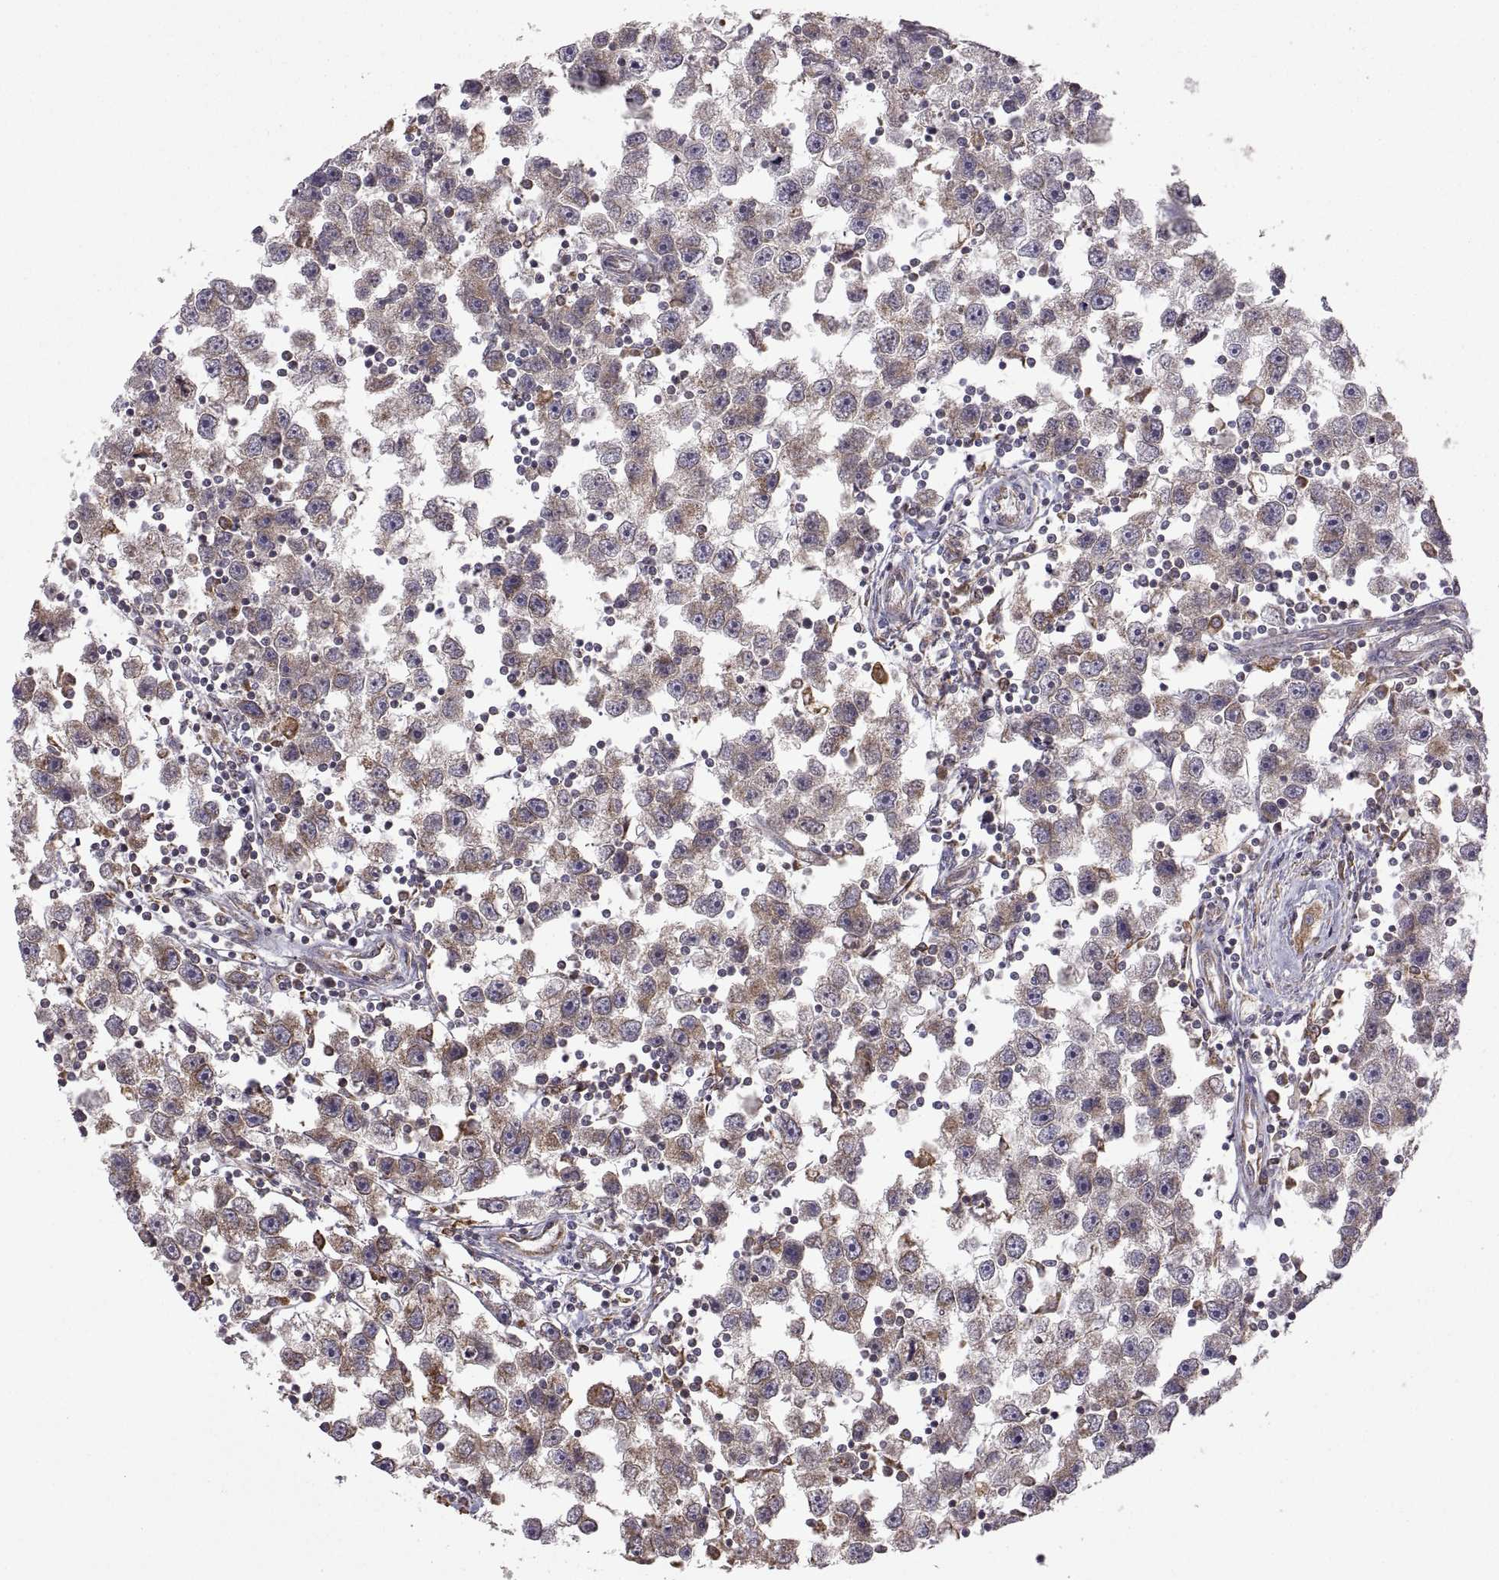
{"staining": {"intensity": "moderate", "quantity": "<25%", "location": "cytoplasmic/membranous"}, "tissue": "testis cancer", "cell_type": "Tumor cells", "image_type": "cancer", "snomed": [{"axis": "morphology", "description": "Seminoma, NOS"}, {"axis": "topography", "description": "Testis"}], "caption": "Testis seminoma stained with DAB (3,3'-diaminobenzidine) immunohistochemistry (IHC) reveals low levels of moderate cytoplasmic/membranous positivity in about <25% of tumor cells.", "gene": "PDIA3", "patient": {"sex": "male", "age": 30}}